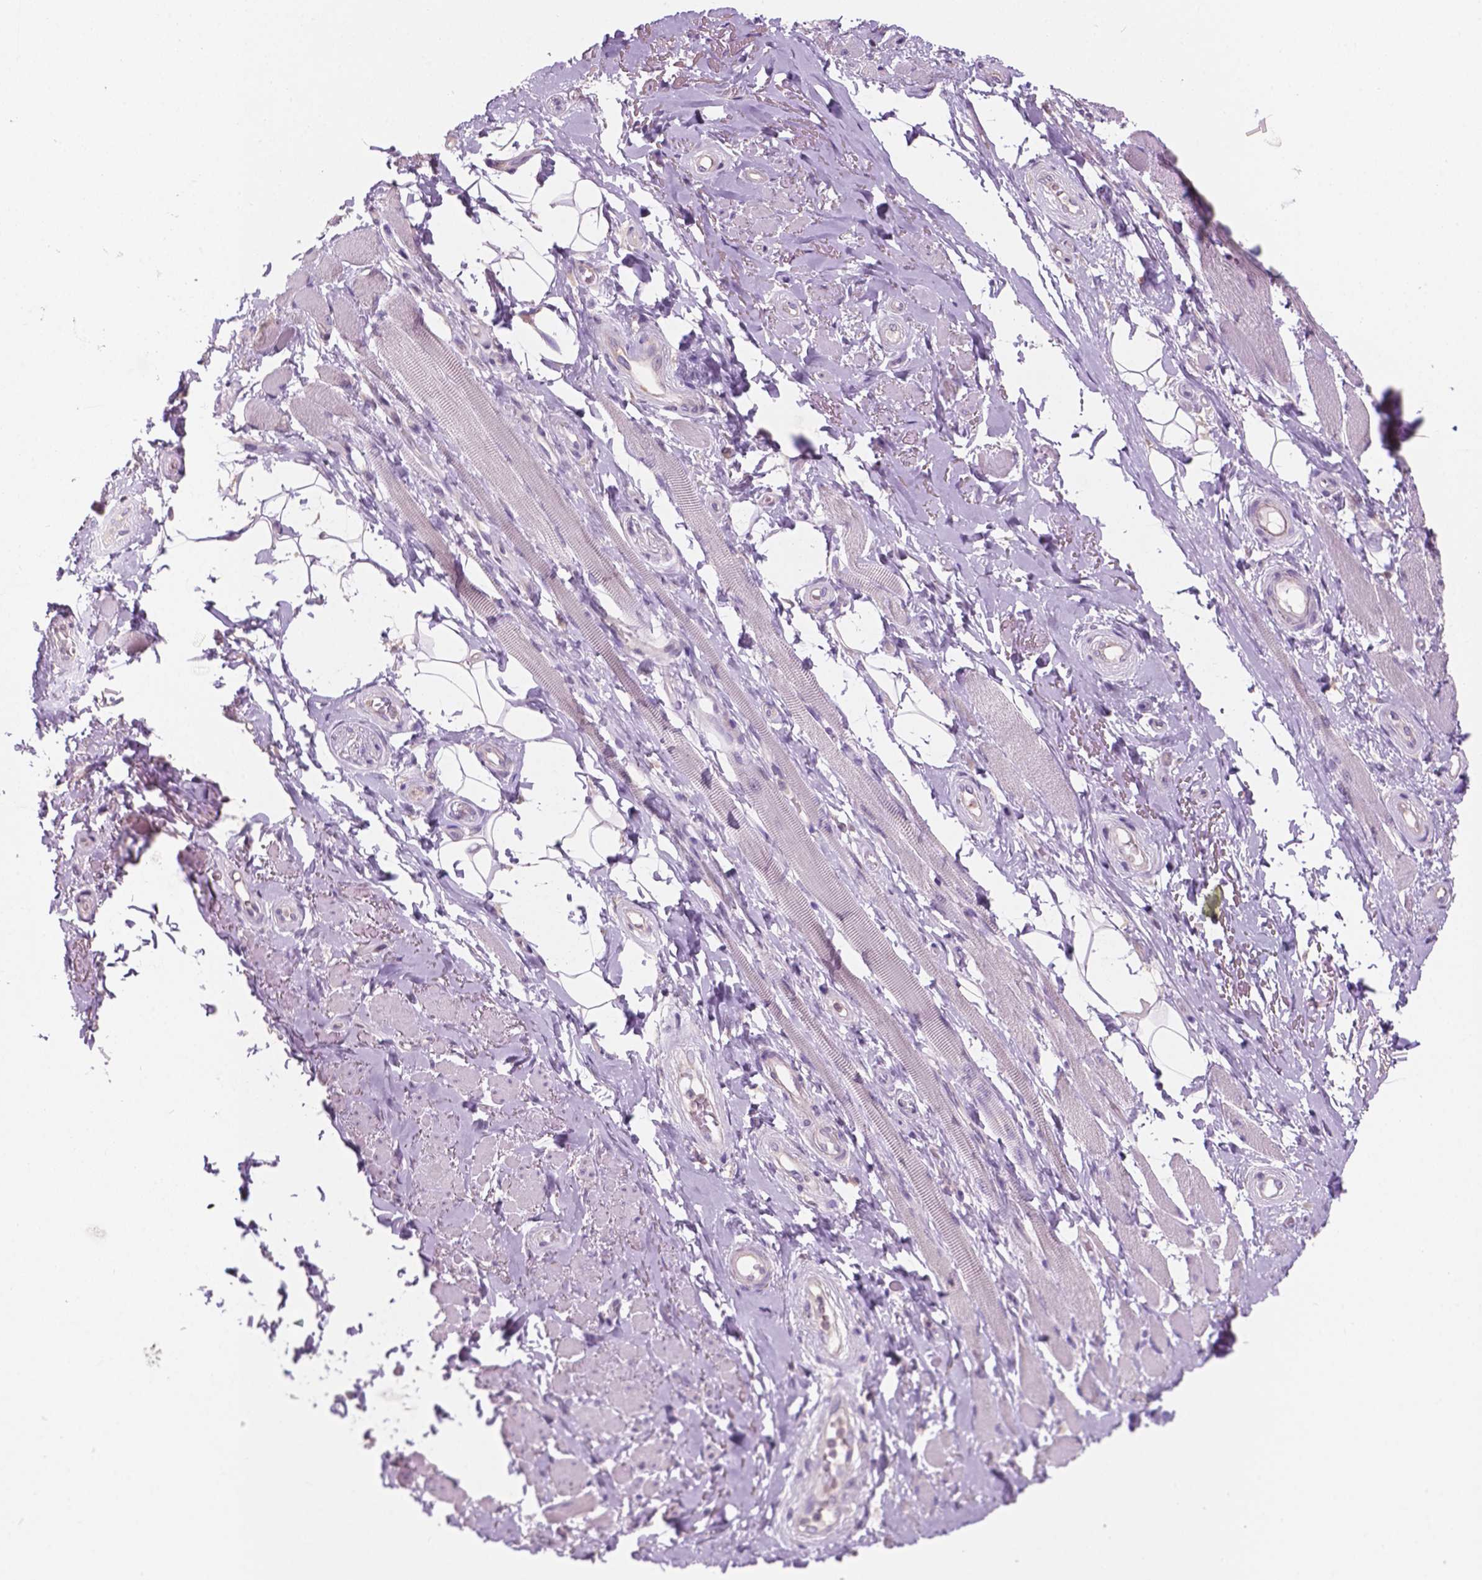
{"staining": {"intensity": "weak", "quantity": "<25%", "location": "cytoplasmic/membranous"}, "tissue": "adipose tissue", "cell_type": "Adipocytes", "image_type": "normal", "snomed": [{"axis": "morphology", "description": "Normal tissue, NOS"}, {"axis": "topography", "description": "Anal"}, {"axis": "topography", "description": "Peripheral nerve tissue"}], "caption": "An immunohistochemistry histopathology image of normal adipose tissue is shown. There is no staining in adipocytes of adipose tissue.", "gene": "SBSN", "patient": {"sex": "male", "age": 53}}